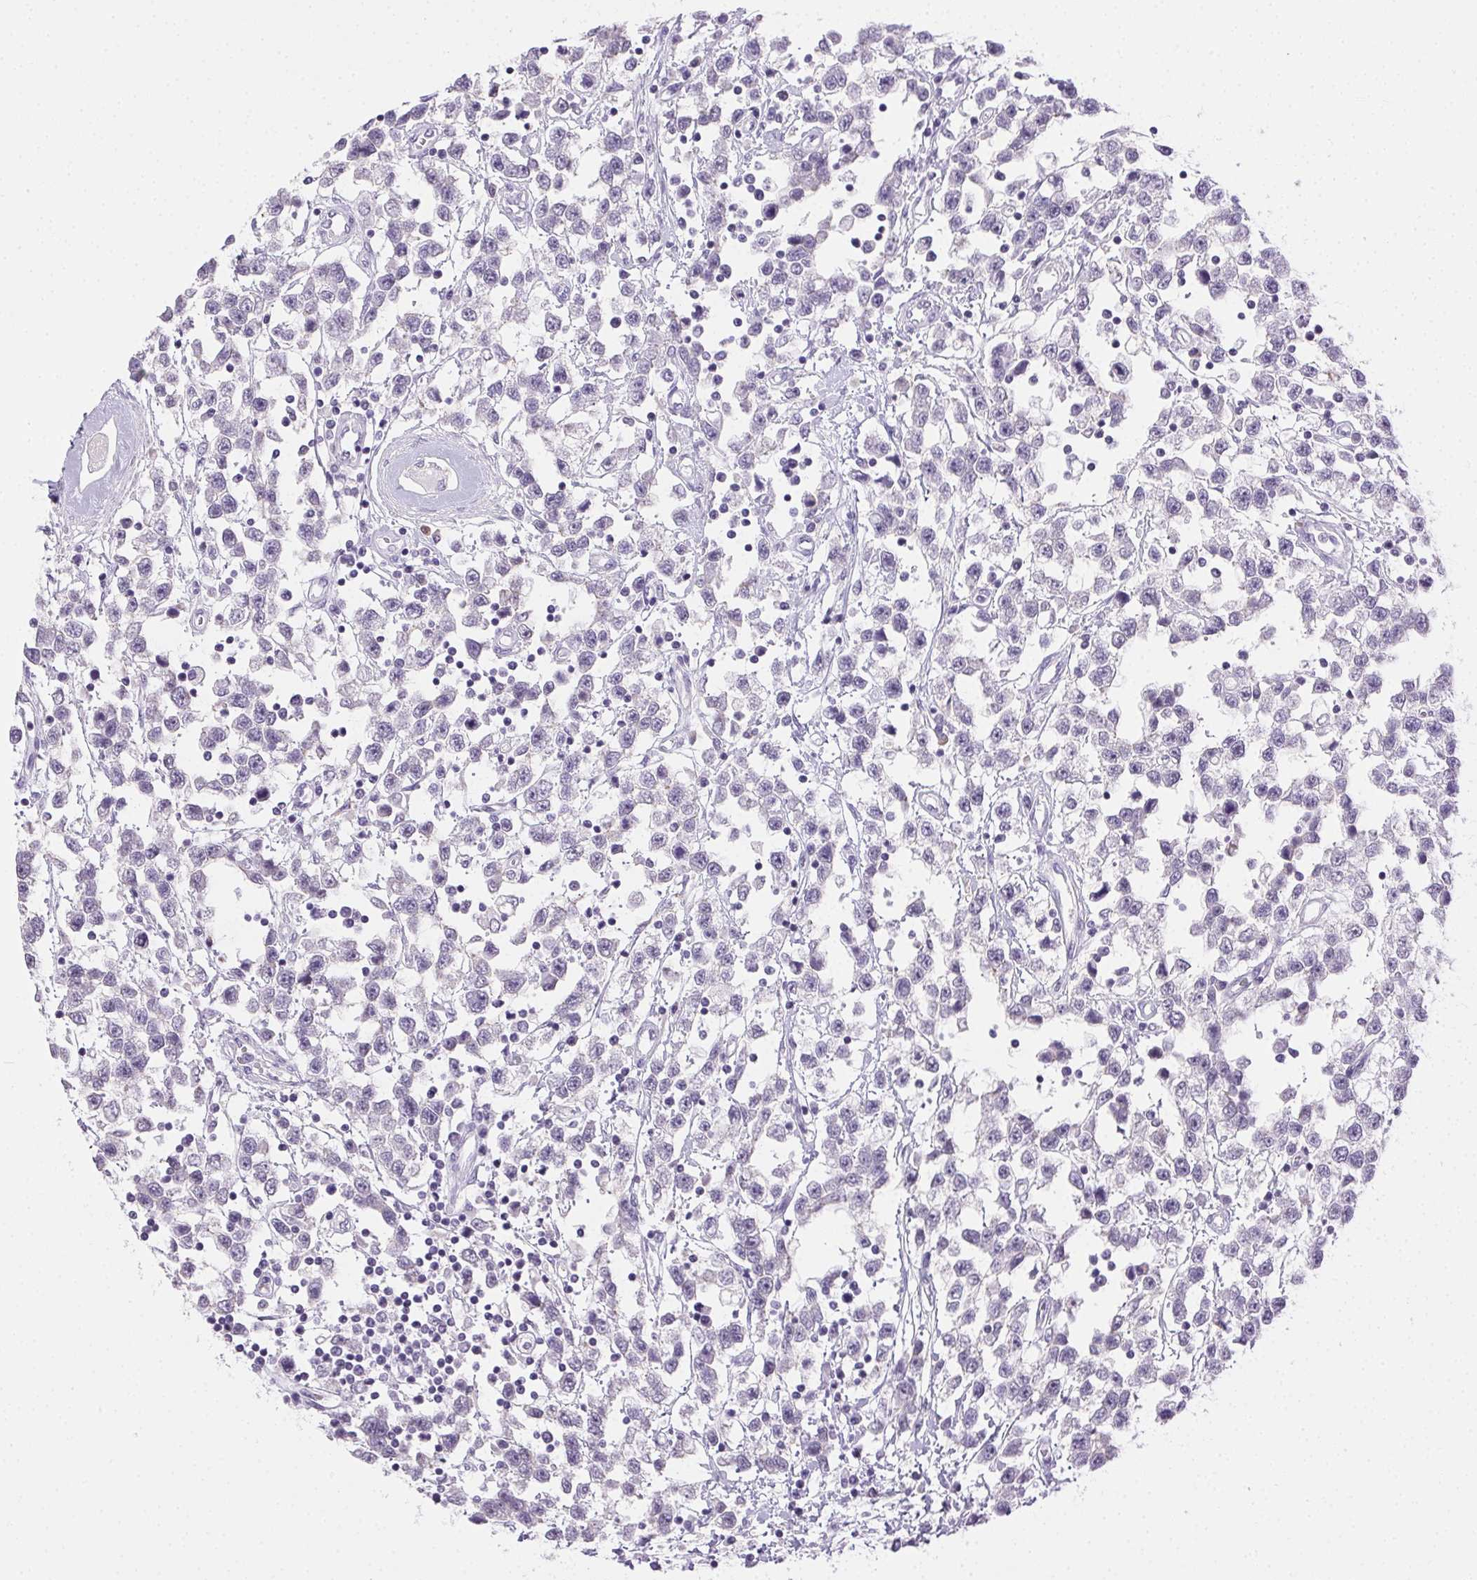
{"staining": {"intensity": "negative", "quantity": "none", "location": "none"}, "tissue": "testis cancer", "cell_type": "Tumor cells", "image_type": "cancer", "snomed": [{"axis": "morphology", "description": "Seminoma, NOS"}, {"axis": "topography", "description": "Testis"}], "caption": "A histopathology image of human testis cancer is negative for staining in tumor cells.", "gene": "CLDN10", "patient": {"sex": "male", "age": 34}}